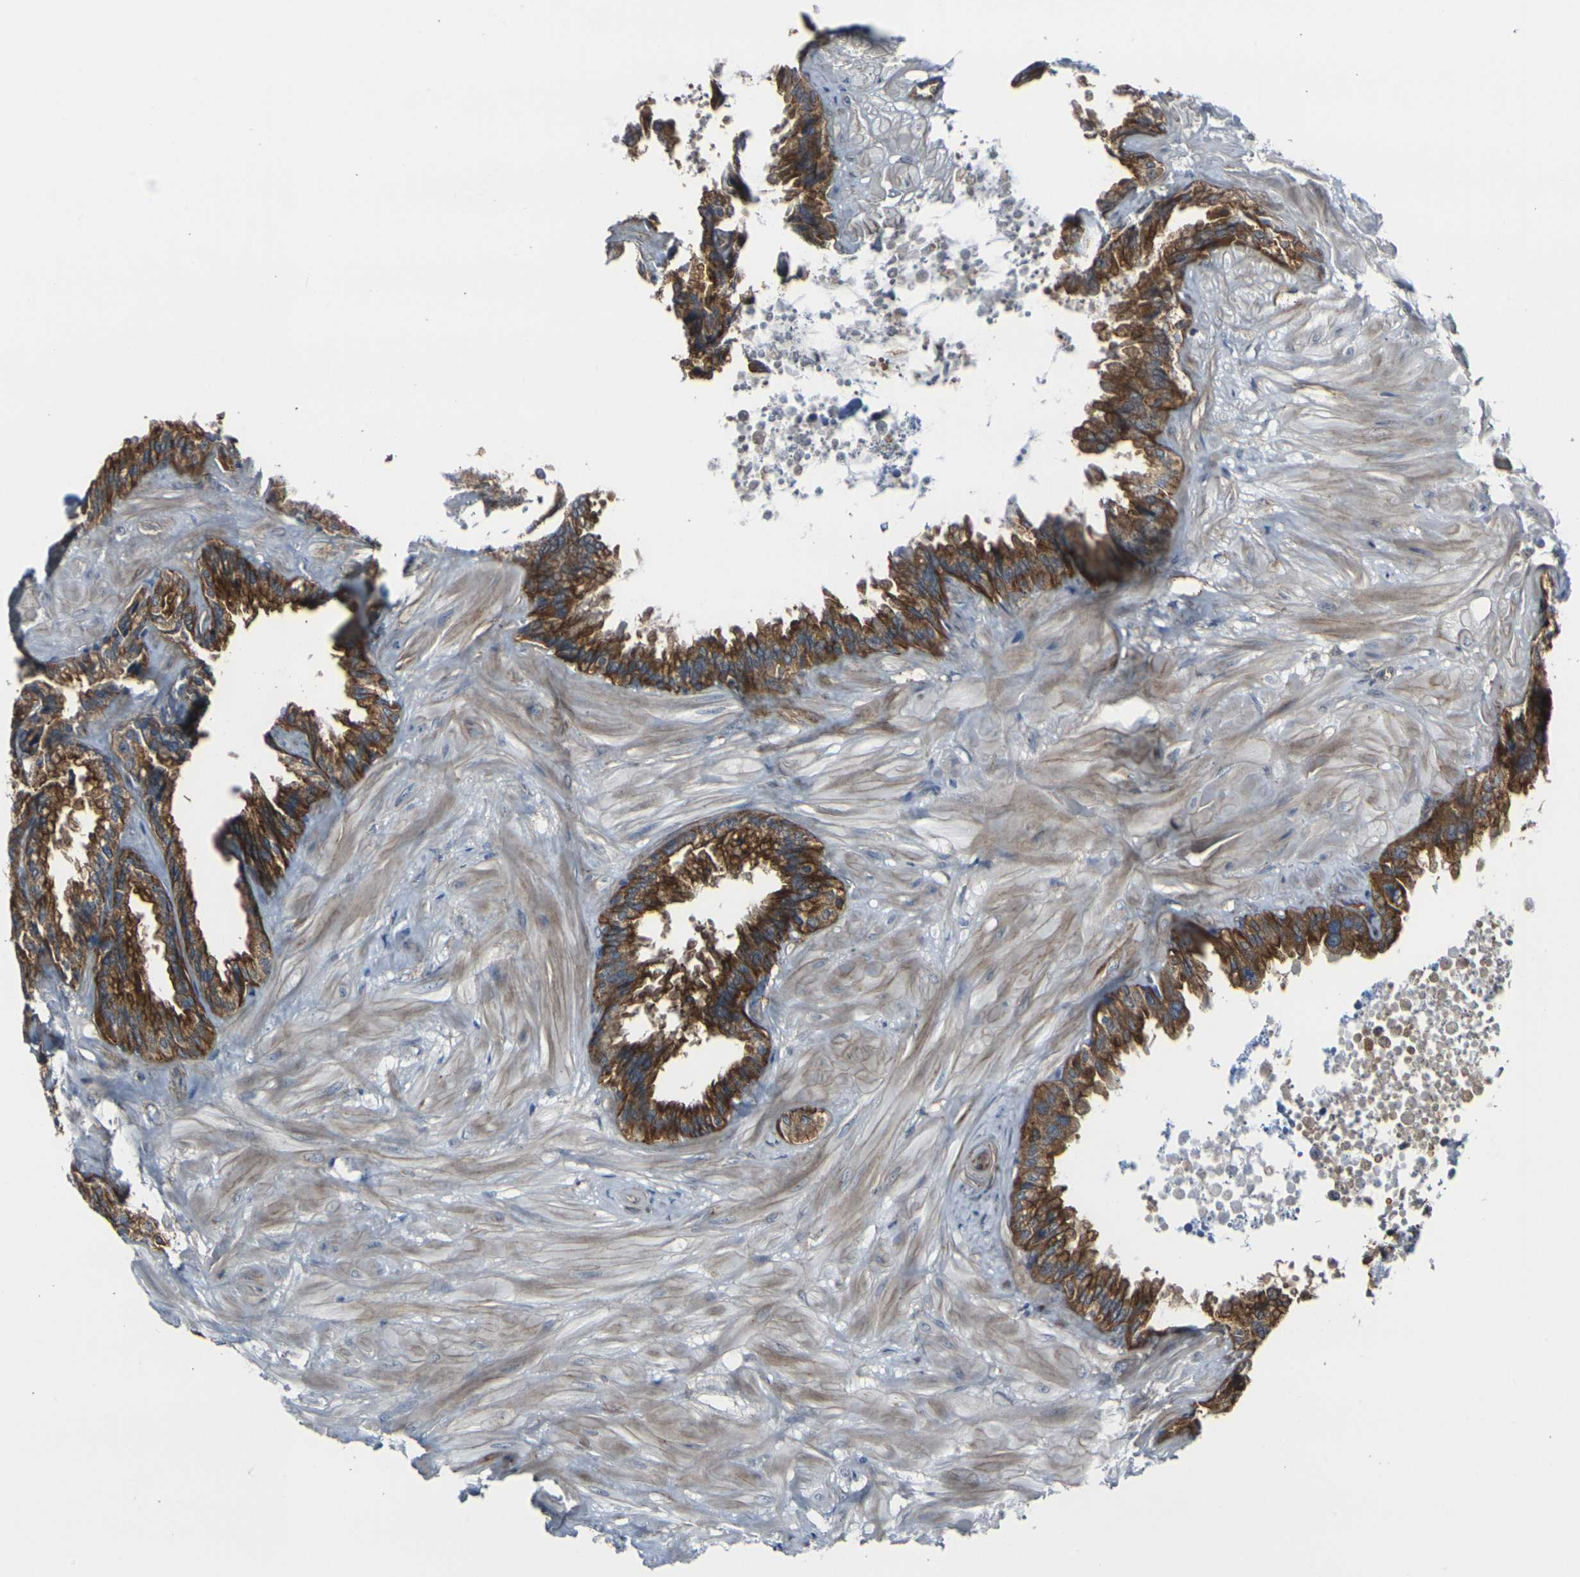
{"staining": {"intensity": "strong", "quantity": ">75%", "location": "cytoplasmic/membranous"}, "tissue": "seminal vesicle", "cell_type": "Glandular cells", "image_type": "normal", "snomed": [{"axis": "morphology", "description": "Normal tissue, NOS"}, {"axis": "topography", "description": "Seminal veicle"}], "caption": "Immunohistochemical staining of normal human seminal vesicle exhibits >75% levels of strong cytoplasmic/membranous protein expression in approximately >75% of glandular cells. Using DAB (3,3'-diaminobenzidine) (brown) and hematoxylin (blue) stains, captured at high magnification using brightfield microscopy.", "gene": "MYOF", "patient": {"sex": "male", "age": 46}}